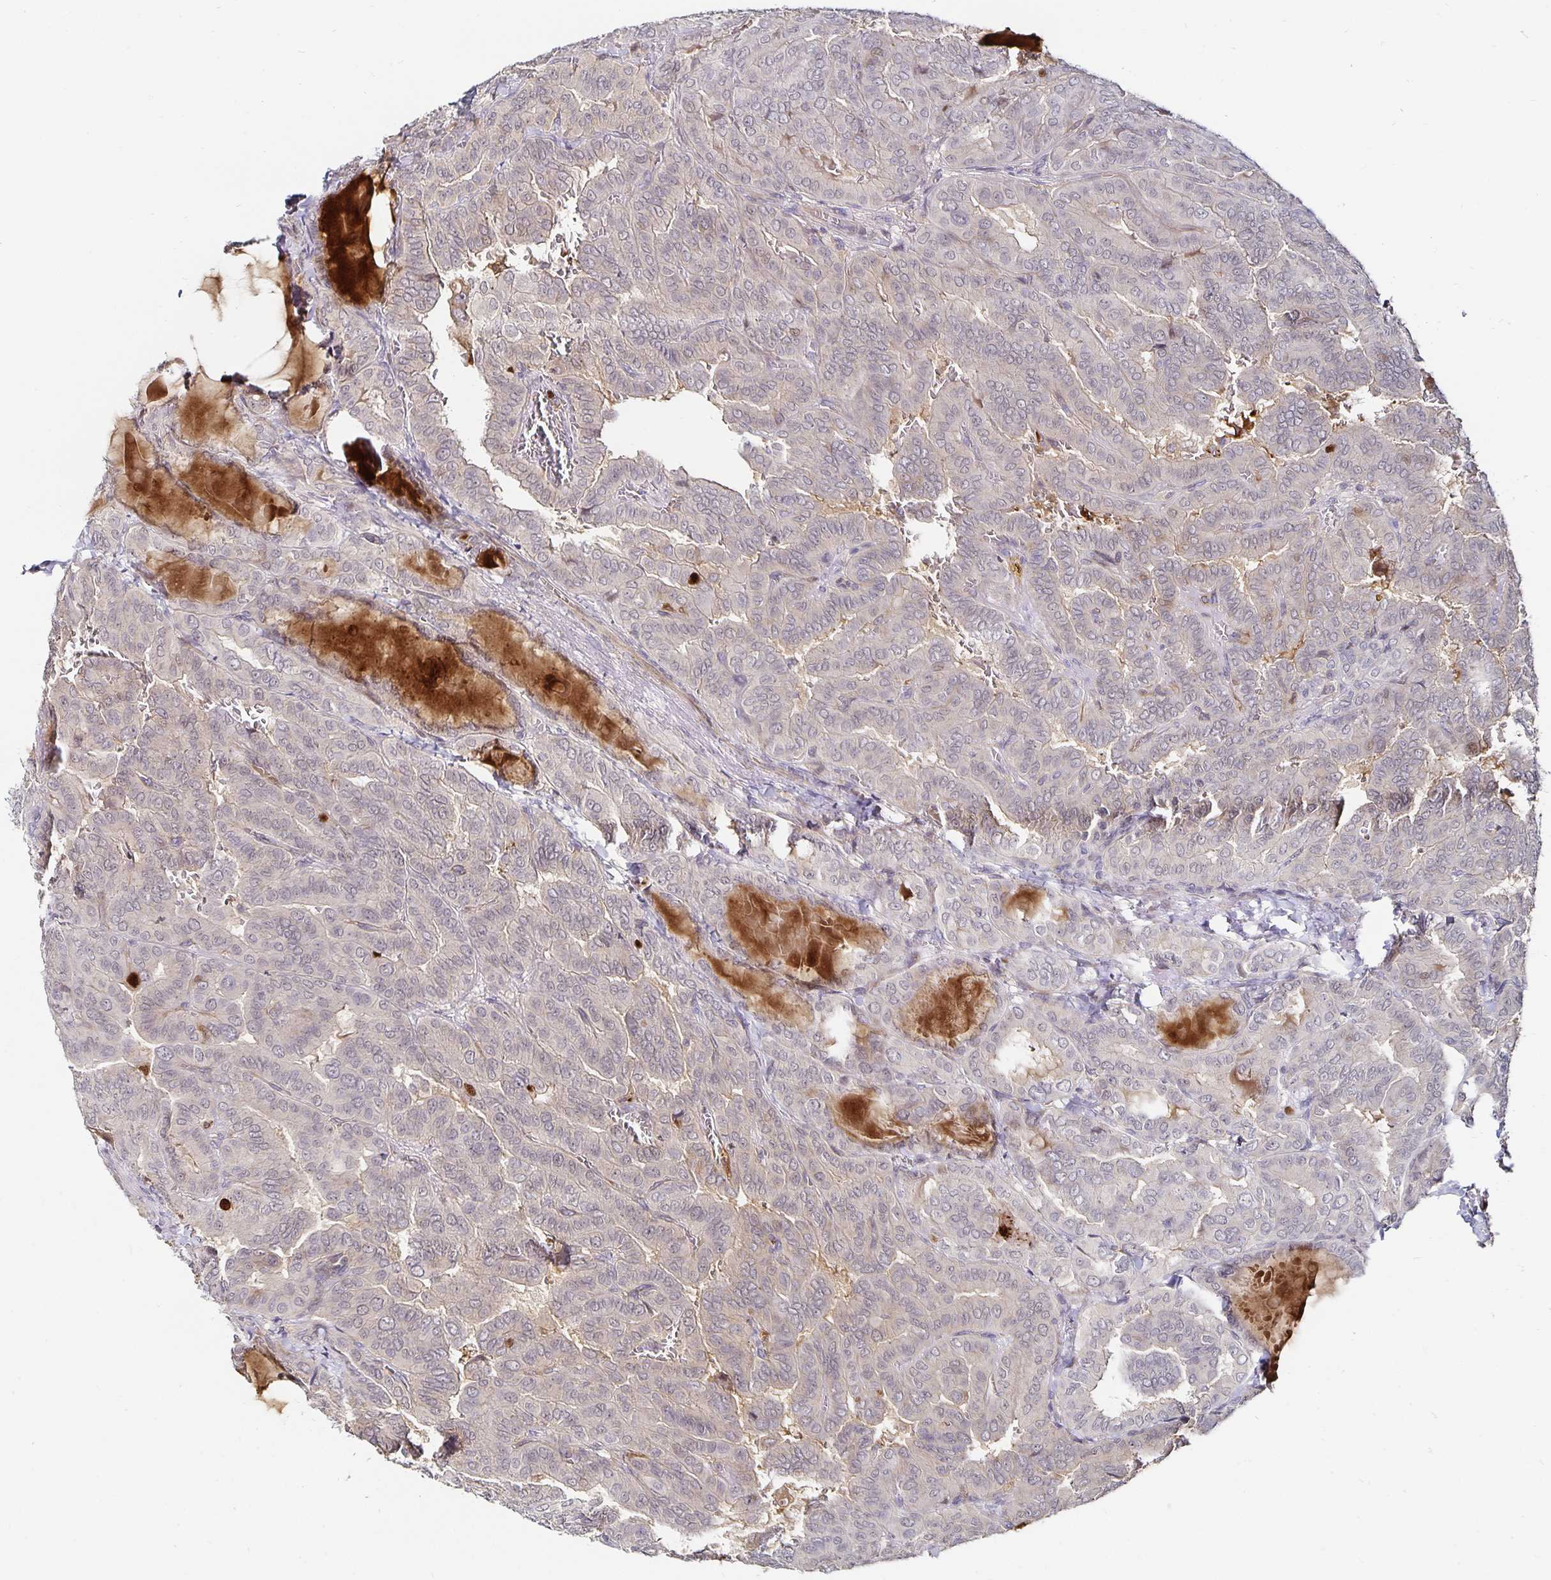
{"staining": {"intensity": "negative", "quantity": "none", "location": "none"}, "tissue": "thyroid cancer", "cell_type": "Tumor cells", "image_type": "cancer", "snomed": [{"axis": "morphology", "description": "Papillary adenocarcinoma, NOS"}, {"axis": "topography", "description": "Thyroid gland"}], "caption": "Immunohistochemistry (IHC) photomicrograph of thyroid cancer (papillary adenocarcinoma) stained for a protein (brown), which displays no staining in tumor cells.", "gene": "ANLN", "patient": {"sex": "female", "age": 46}}